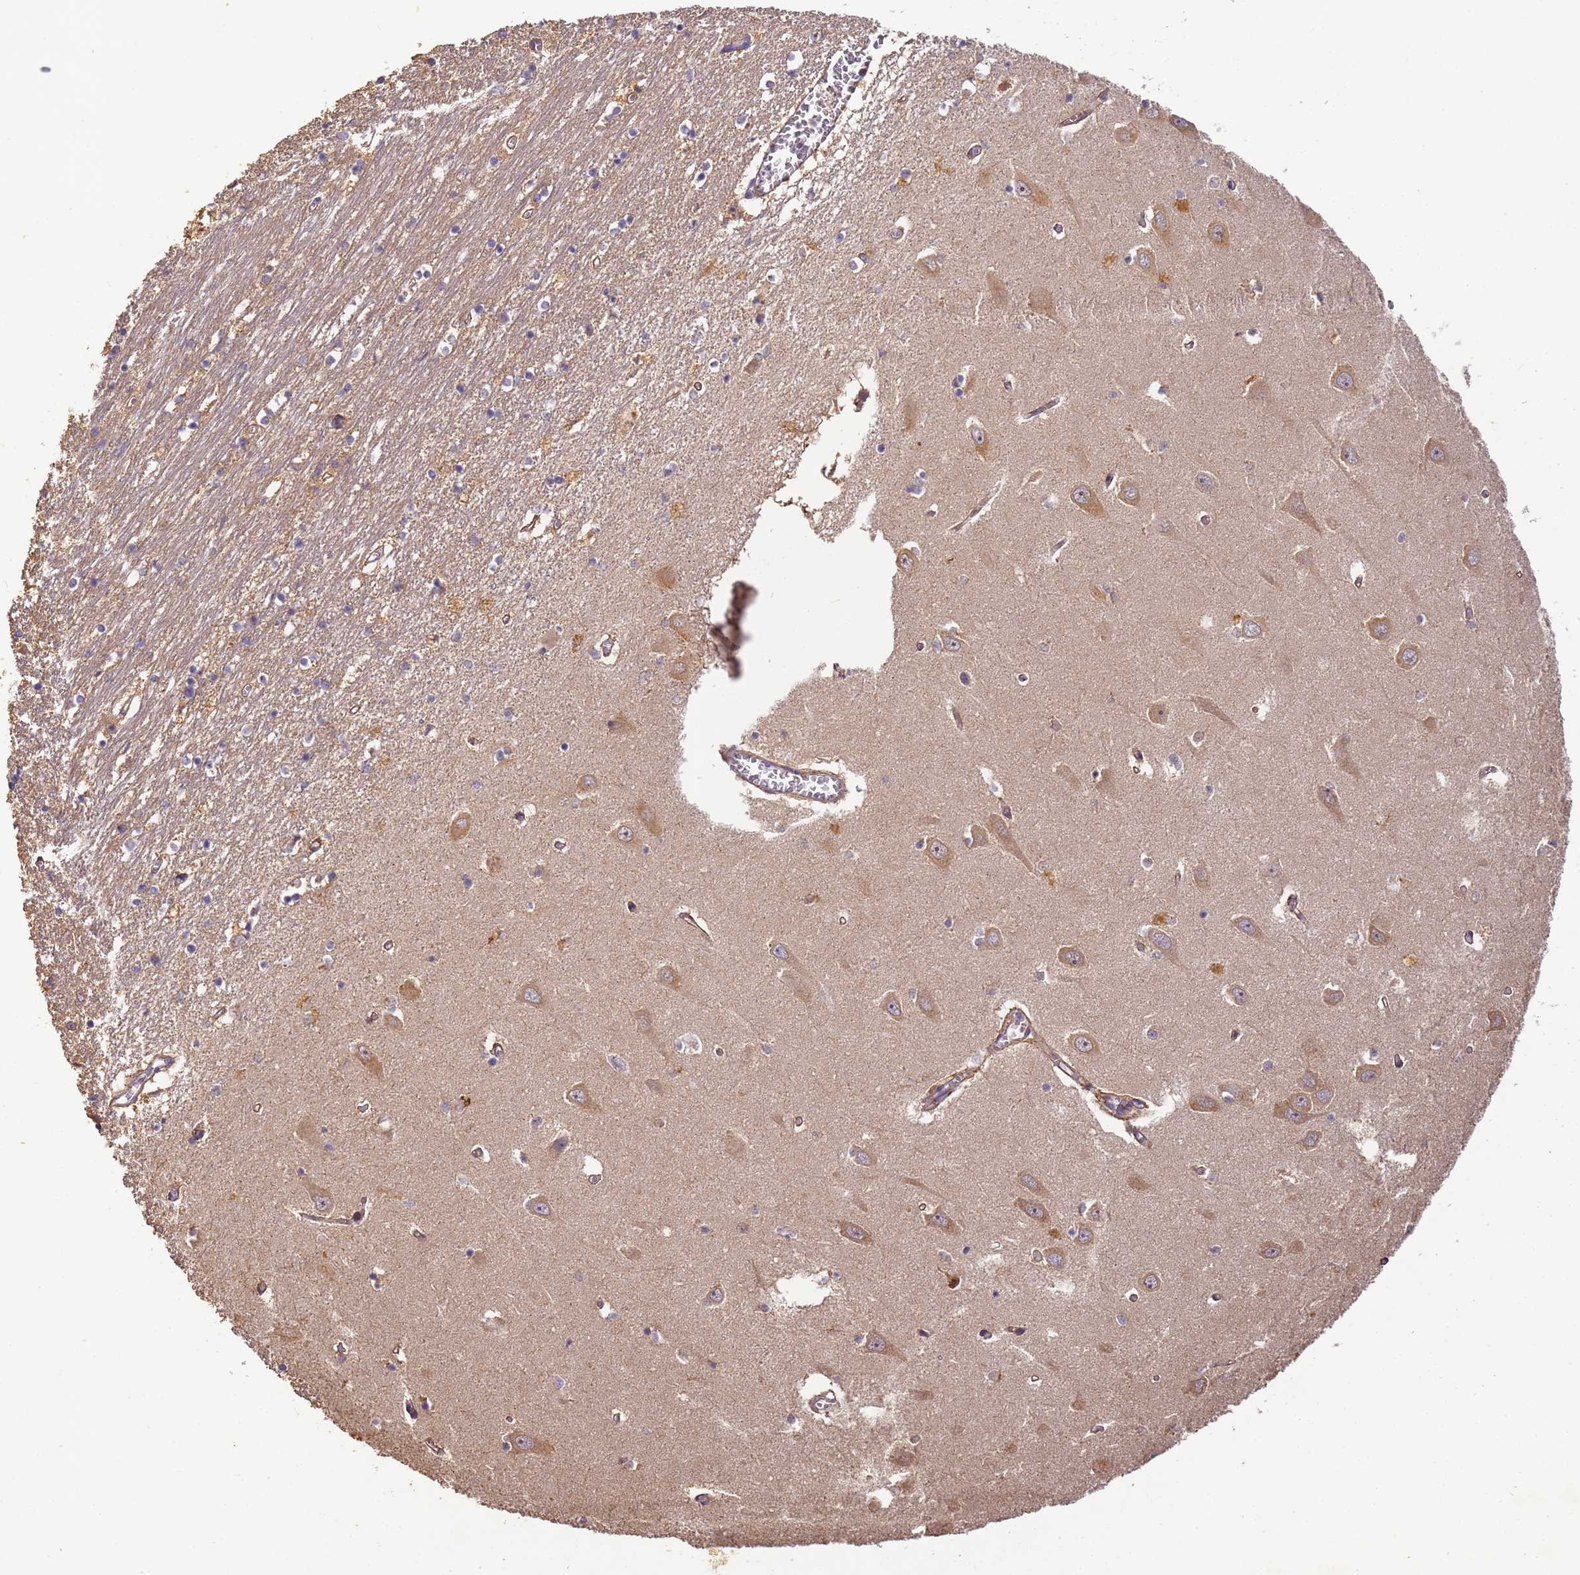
{"staining": {"intensity": "negative", "quantity": "none", "location": "none"}, "tissue": "hippocampus", "cell_type": "Glial cells", "image_type": "normal", "snomed": [{"axis": "morphology", "description": "Normal tissue, NOS"}, {"axis": "topography", "description": "Hippocampus"}], "caption": "Hippocampus was stained to show a protein in brown. There is no significant positivity in glial cells. (DAB (3,3'-diaminobenzidine) immunohistochemistry, high magnification).", "gene": "TIGAR", "patient": {"sex": "male", "age": 70}}